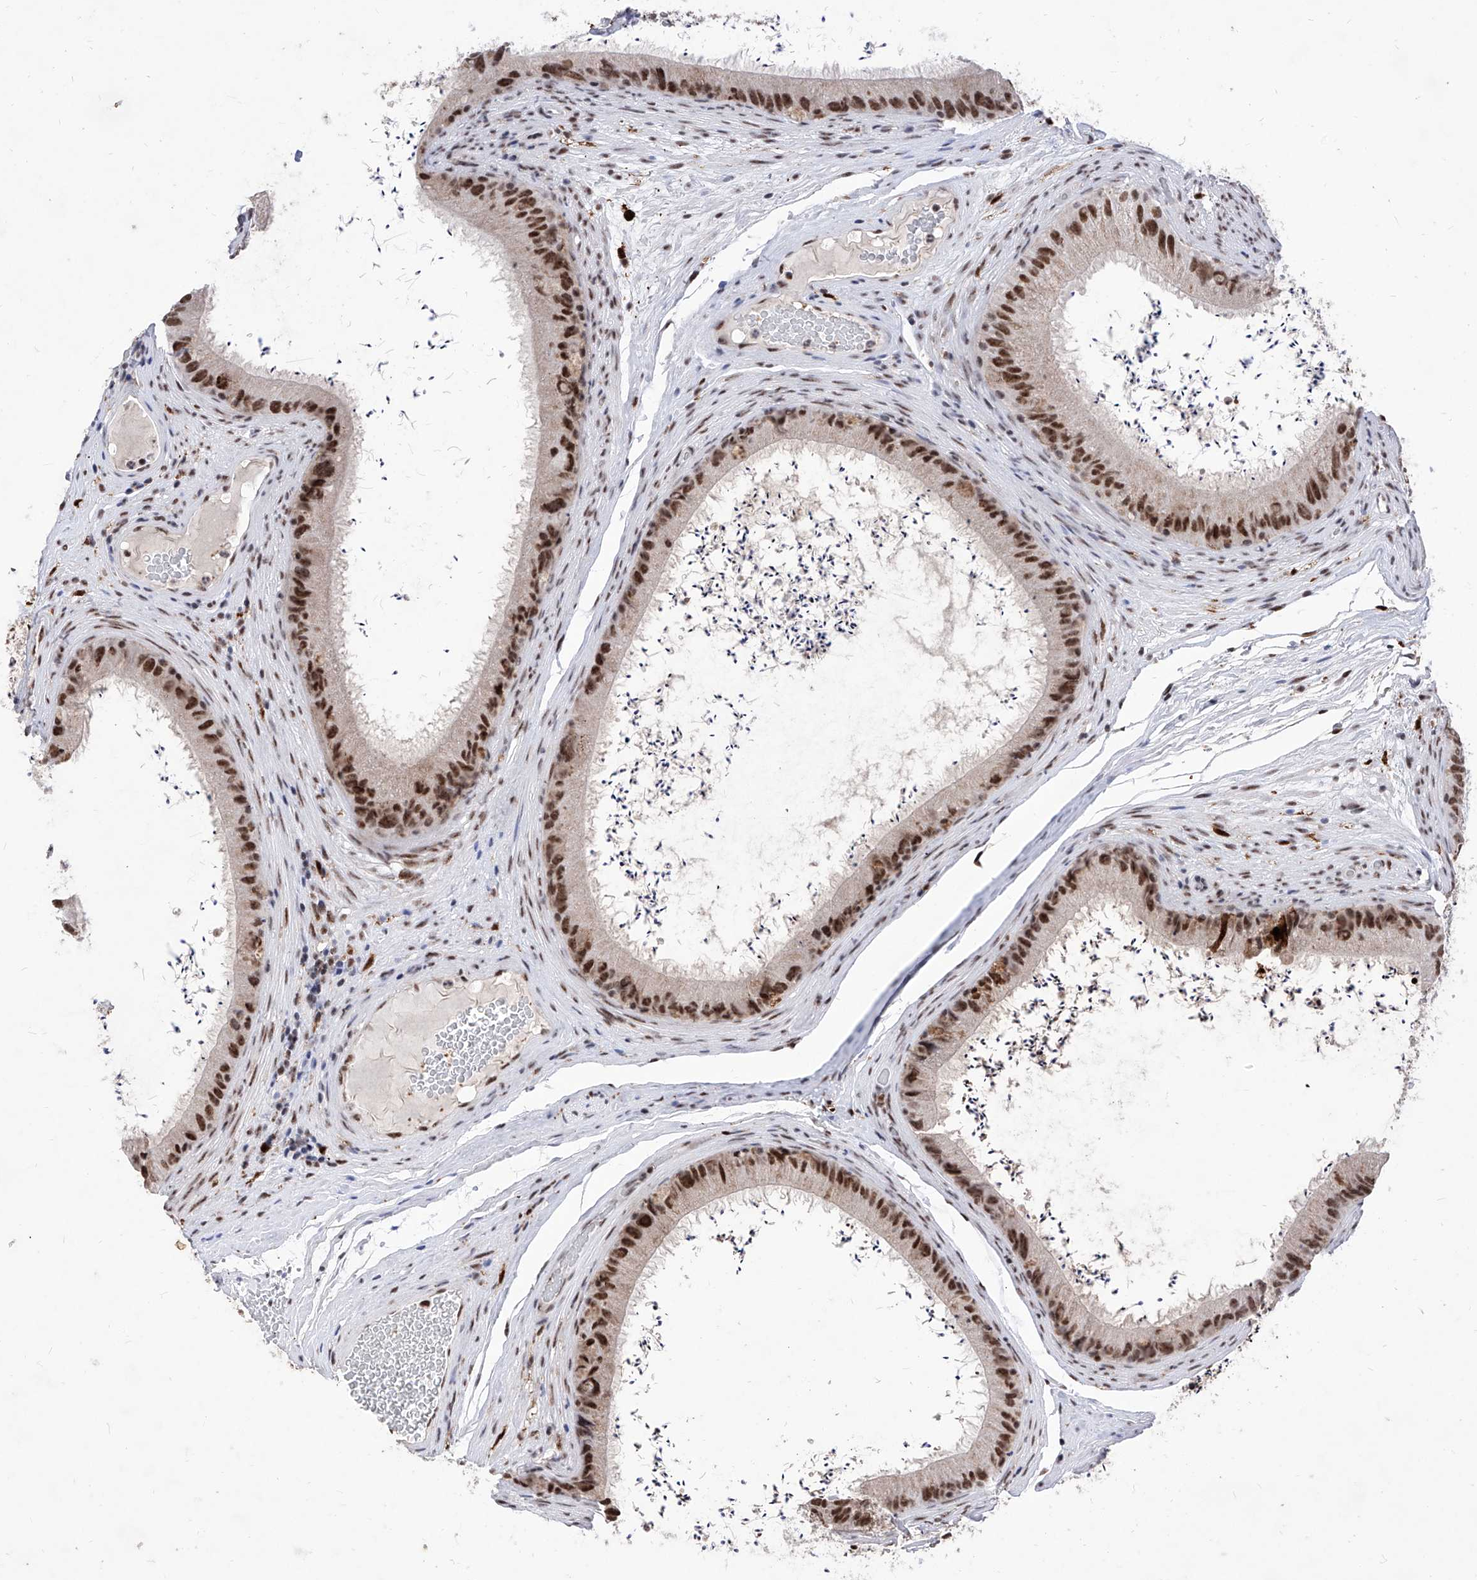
{"staining": {"intensity": "strong", "quantity": ">75%", "location": "nuclear"}, "tissue": "epididymis", "cell_type": "Glandular cells", "image_type": "normal", "snomed": [{"axis": "morphology", "description": "Normal tissue, NOS"}, {"axis": "topography", "description": "Epididymis, spermatic cord, NOS"}], "caption": "Immunohistochemical staining of normal human epididymis demonstrates >75% levels of strong nuclear protein positivity in approximately >75% of glandular cells.", "gene": "PHF5A", "patient": {"sex": "male", "age": 50}}